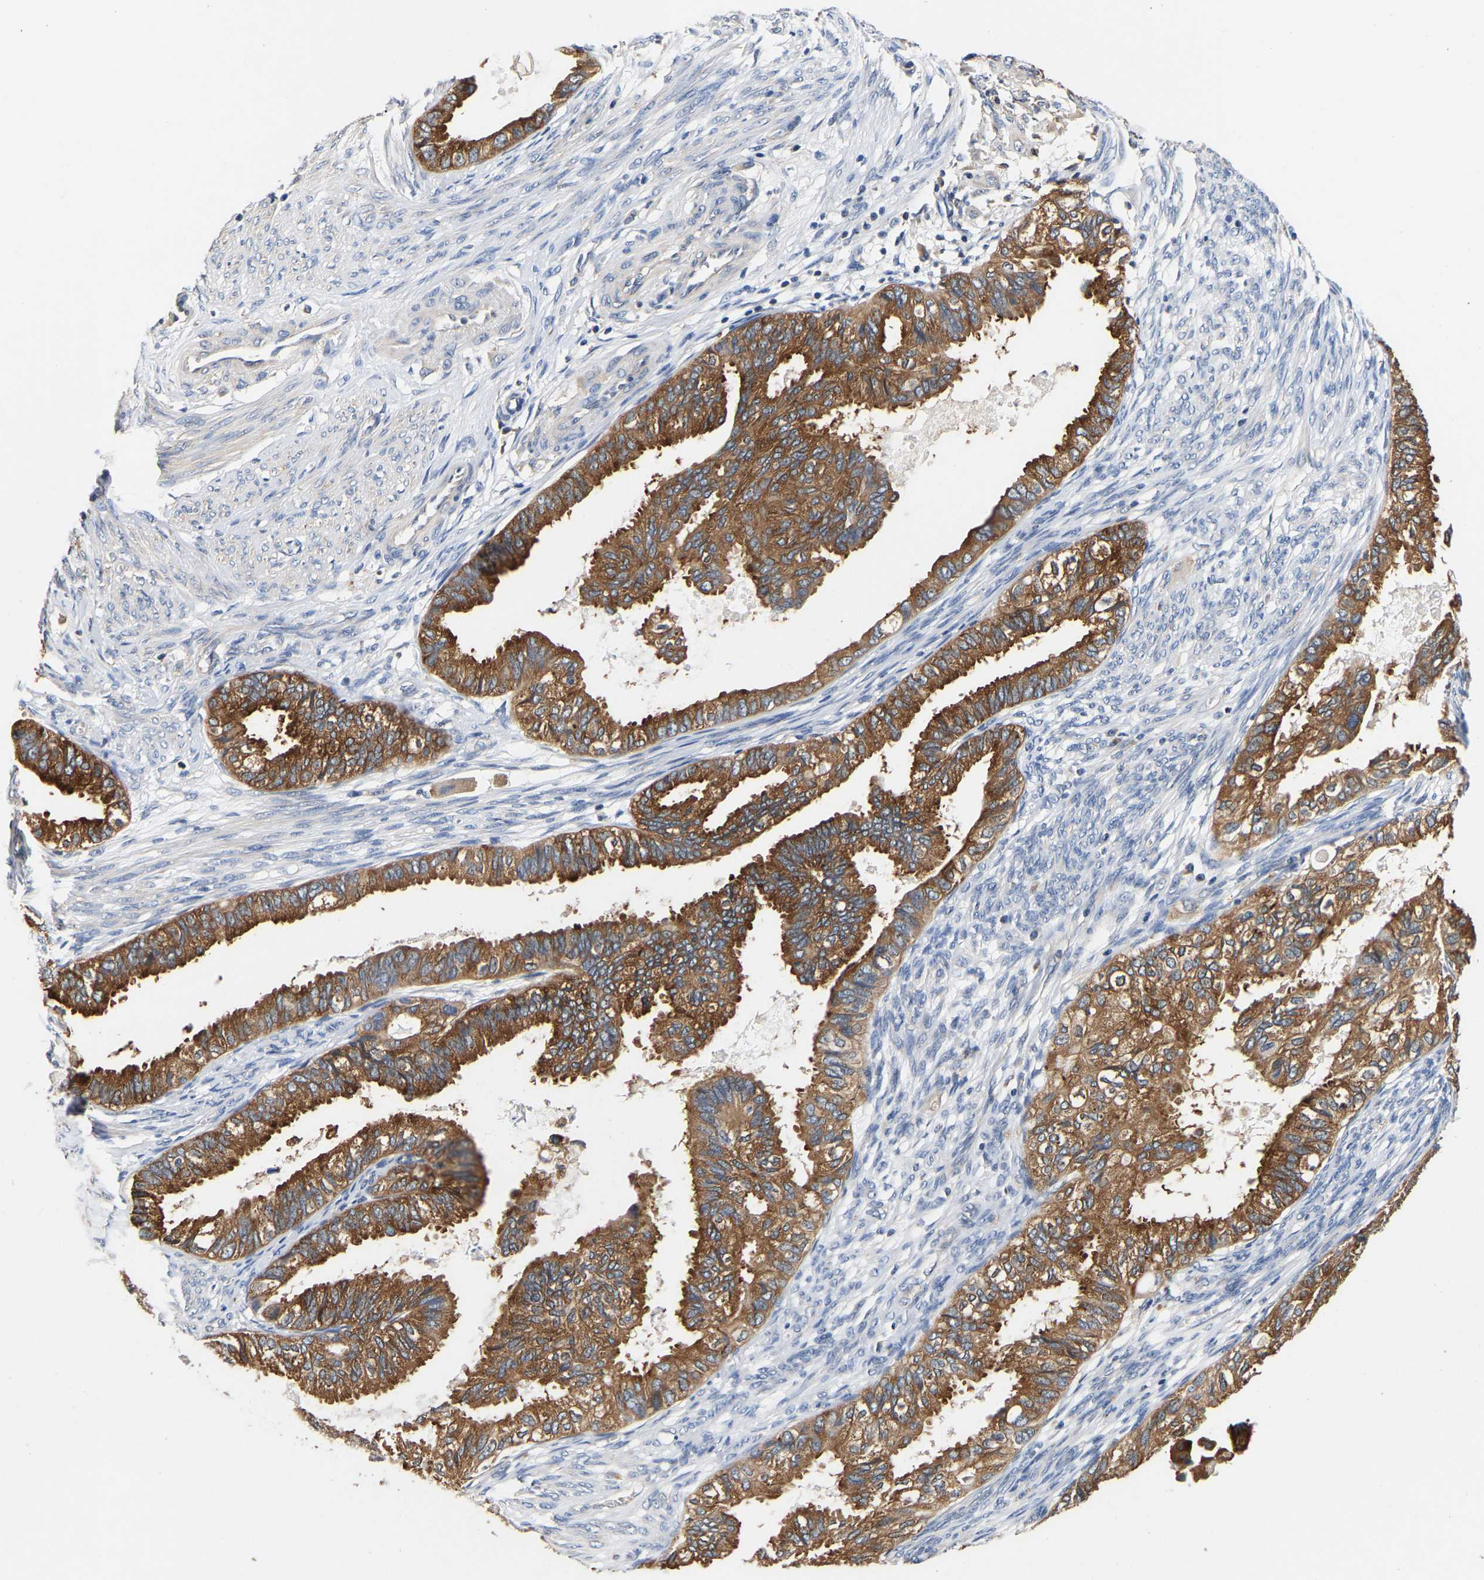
{"staining": {"intensity": "strong", "quantity": ">75%", "location": "cytoplasmic/membranous"}, "tissue": "cervical cancer", "cell_type": "Tumor cells", "image_type": "cancer", "snomed": [{"axis": "morphology", "description": "Normal tissue, NOS"}, {"axis": "morphology", "description": "Adenocarcinoma, NOS"}, {"axis": "topography", "description": "Cervix"}, {"axis": "topography", "description": "Endometrium"}], "caption": "IHC photomicrograph of human cervical cancer (adenocarcinoma) stained for a protein (brown), which reveals high levels of strong cytoplasmic/membranous staining in approximately >75% of tumor cells.", "gene": "LRBA", "patient": {"sex": "female", "age": 86}}